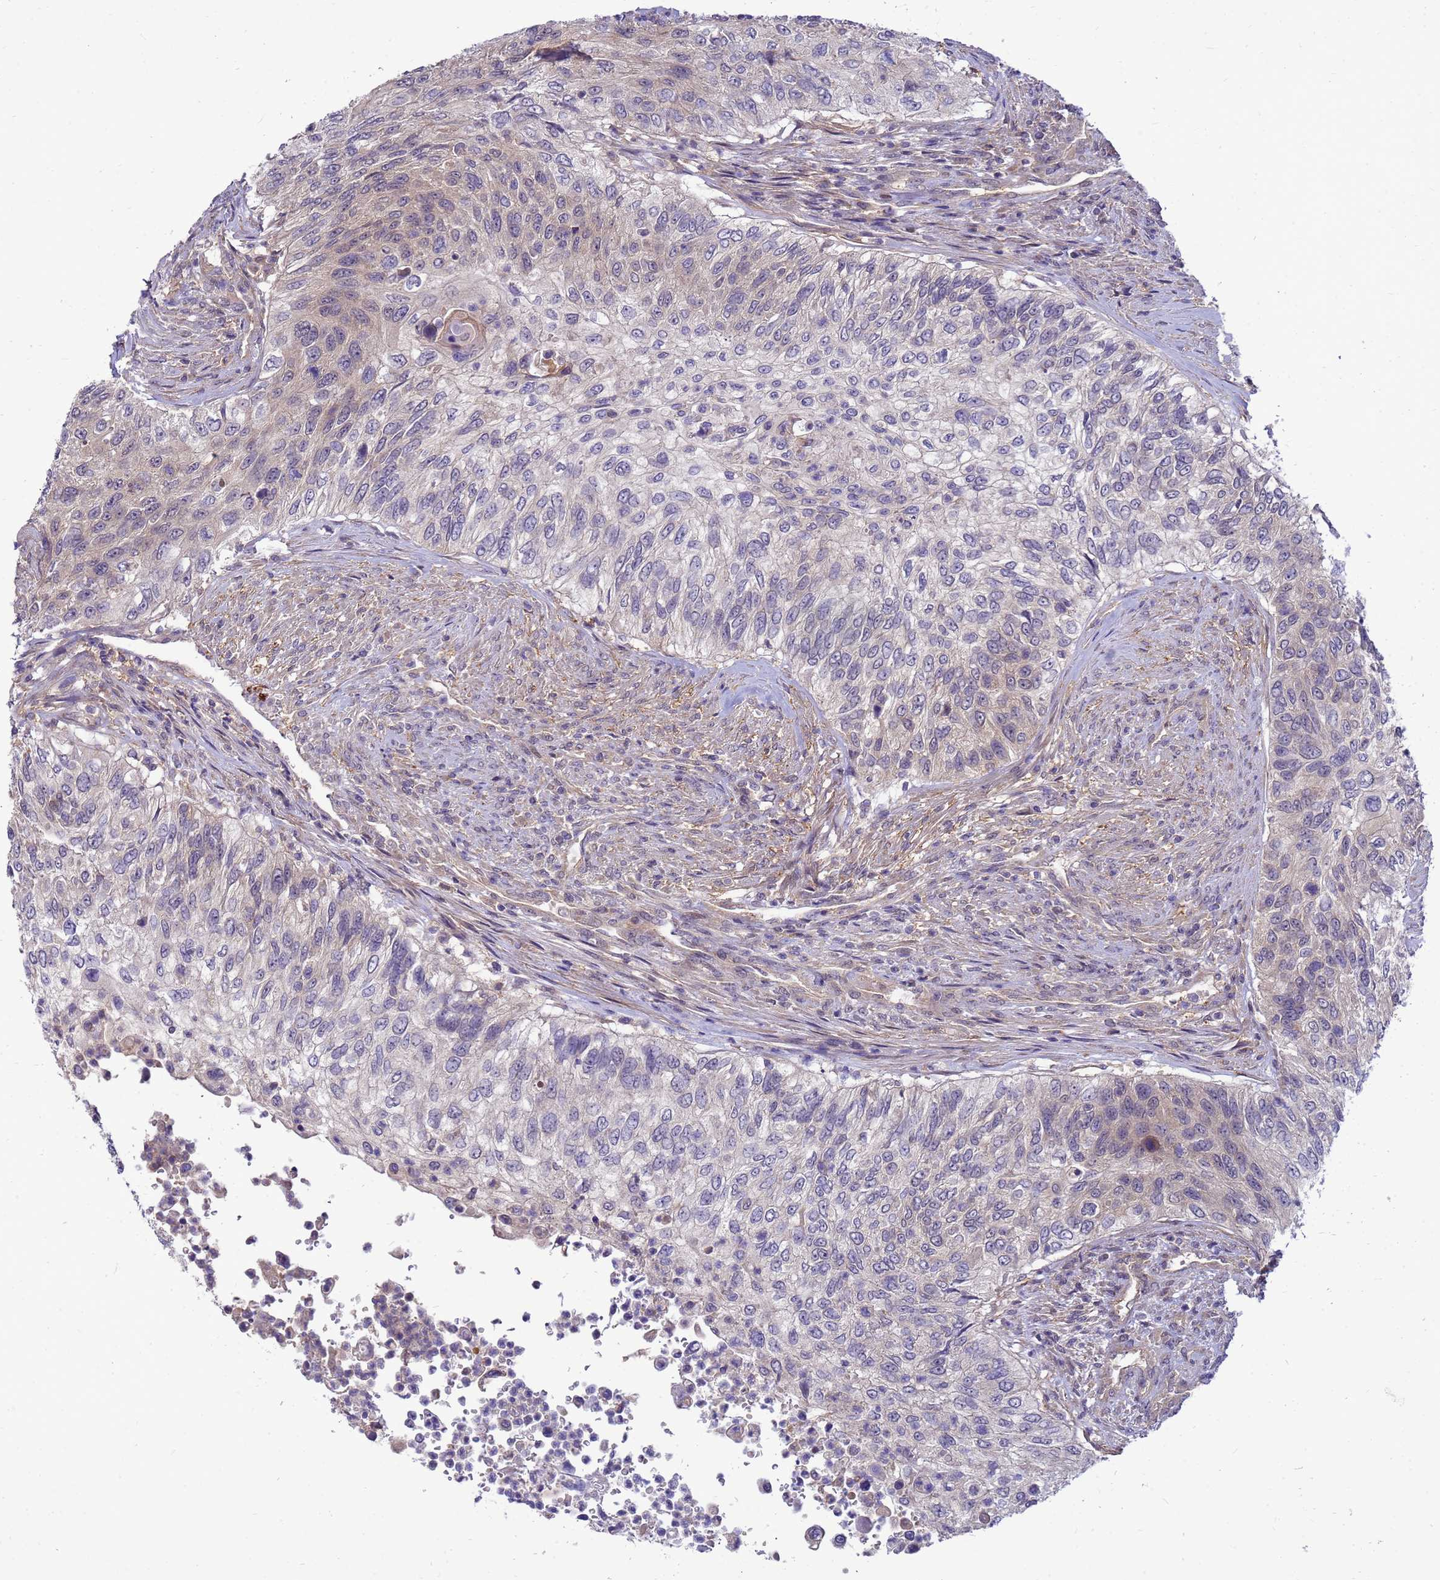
{"staining": {"intensity": "negative", "quantity": "none", "location": "none"}, "tissue": "urothelial cancer", "cell_type": "Tumor cells", "image_type": "cancer", "snomed": [{"axis": "morphology", "description": "Urothelial carcinoma, High grade"}, {"axis": "topography", "description": "Urinary bladder"}], "caption": "An image of high-grade urothelial carcinoma stained for a protein exhibits no brown staining in tumor cells.", "gene": "ENOPH1", "patient": {"sex": "female", "age": 60}}